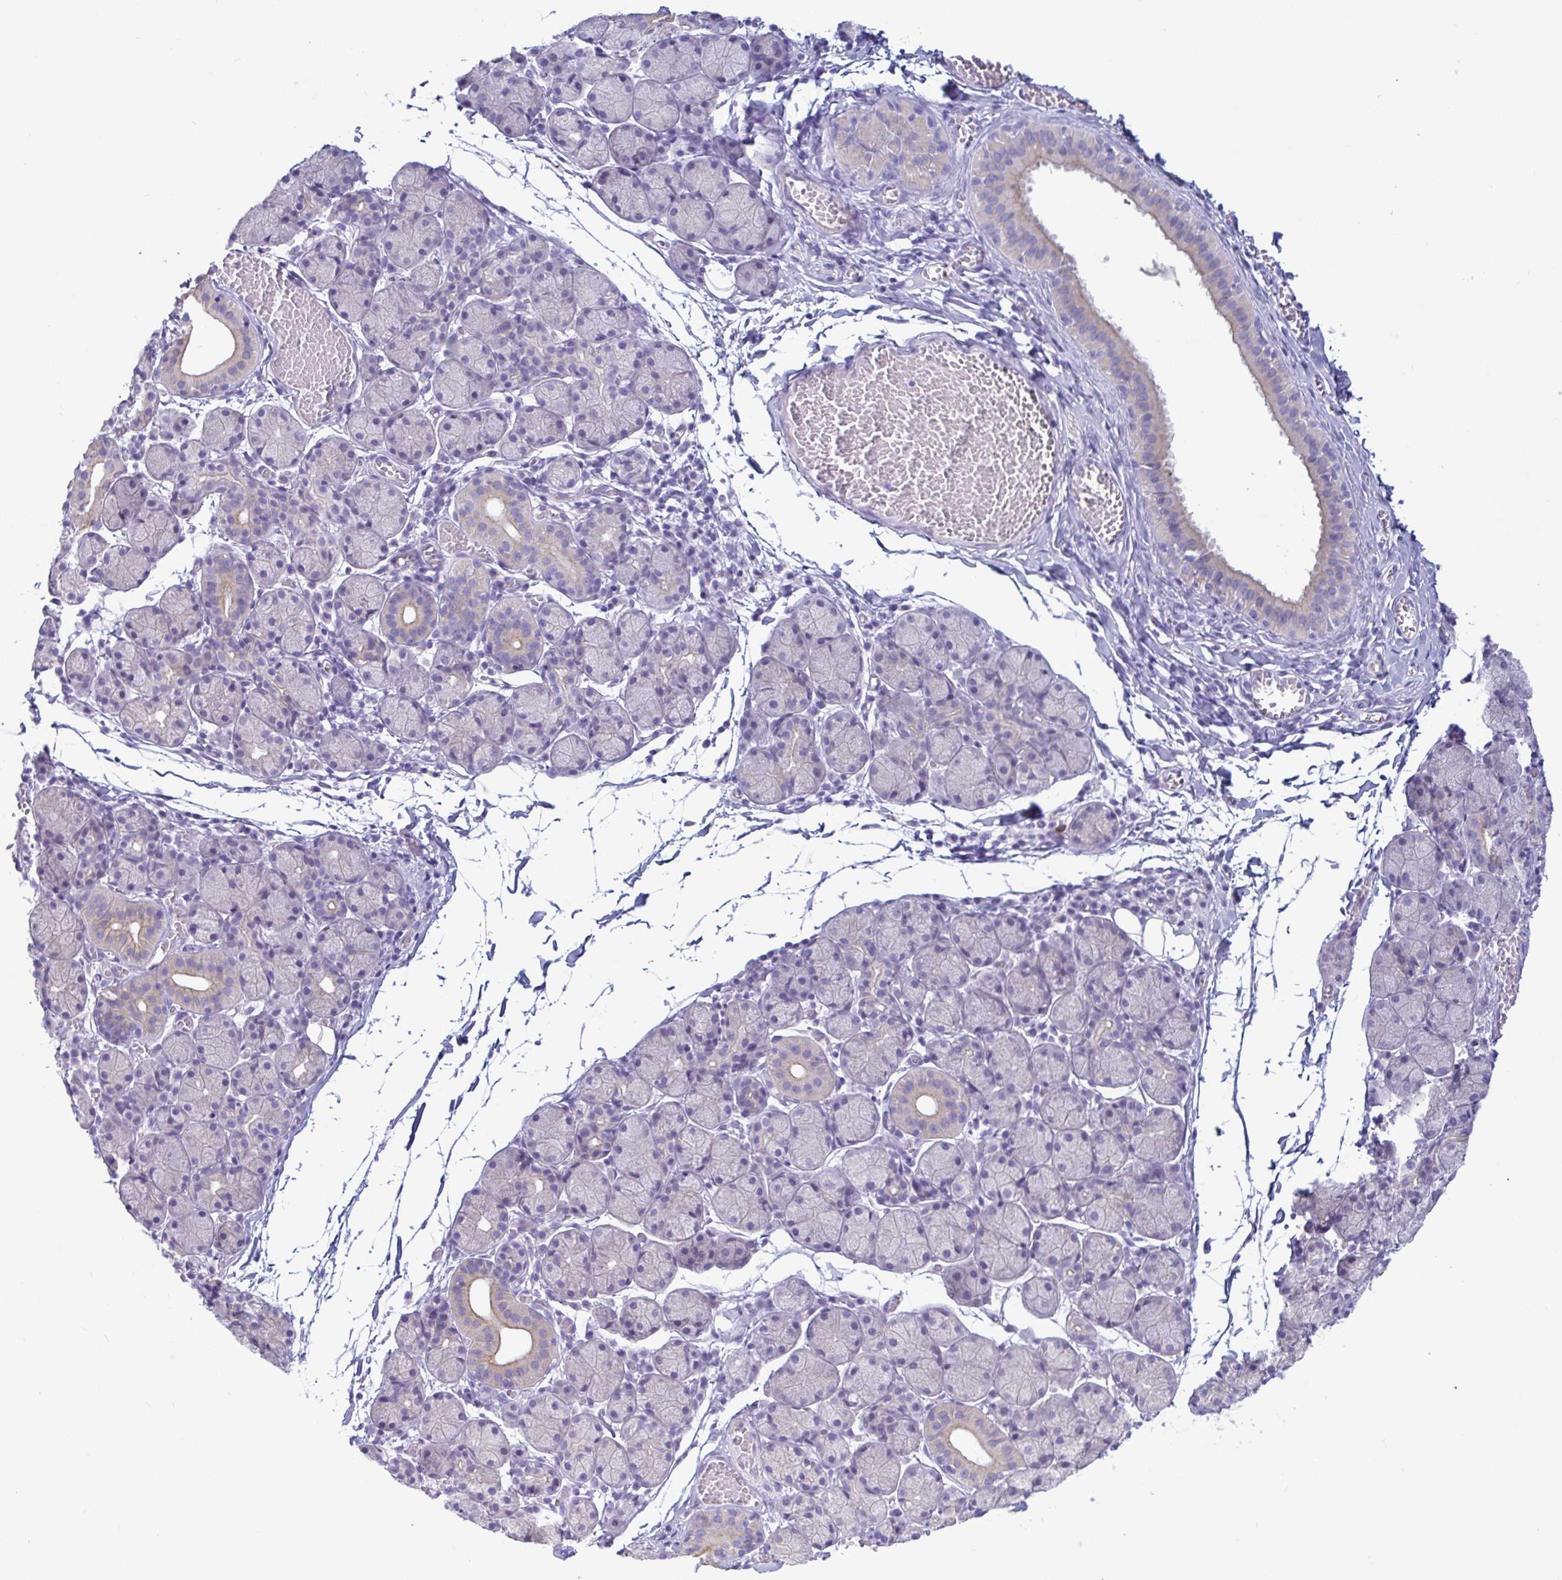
{"staining": {"intensity": "weak", "quantity": "<25%", "location": "cytoplasmic/membranous"}, "tissue": "salivary gland", "cell_type": "Glandular cells", "image_type": "normal", "snomed": [{"axis": "morphology", "description": "Normal tissue, NOS"}, {"axis": "topography", "description": "Salivary gland"}], "caption": "This is an immunohistochemistry image of normal salivary gland. There is no expression in glandular cells.", "gene": "TNNI2", "patient": {"sex": "female", "age": 24}}